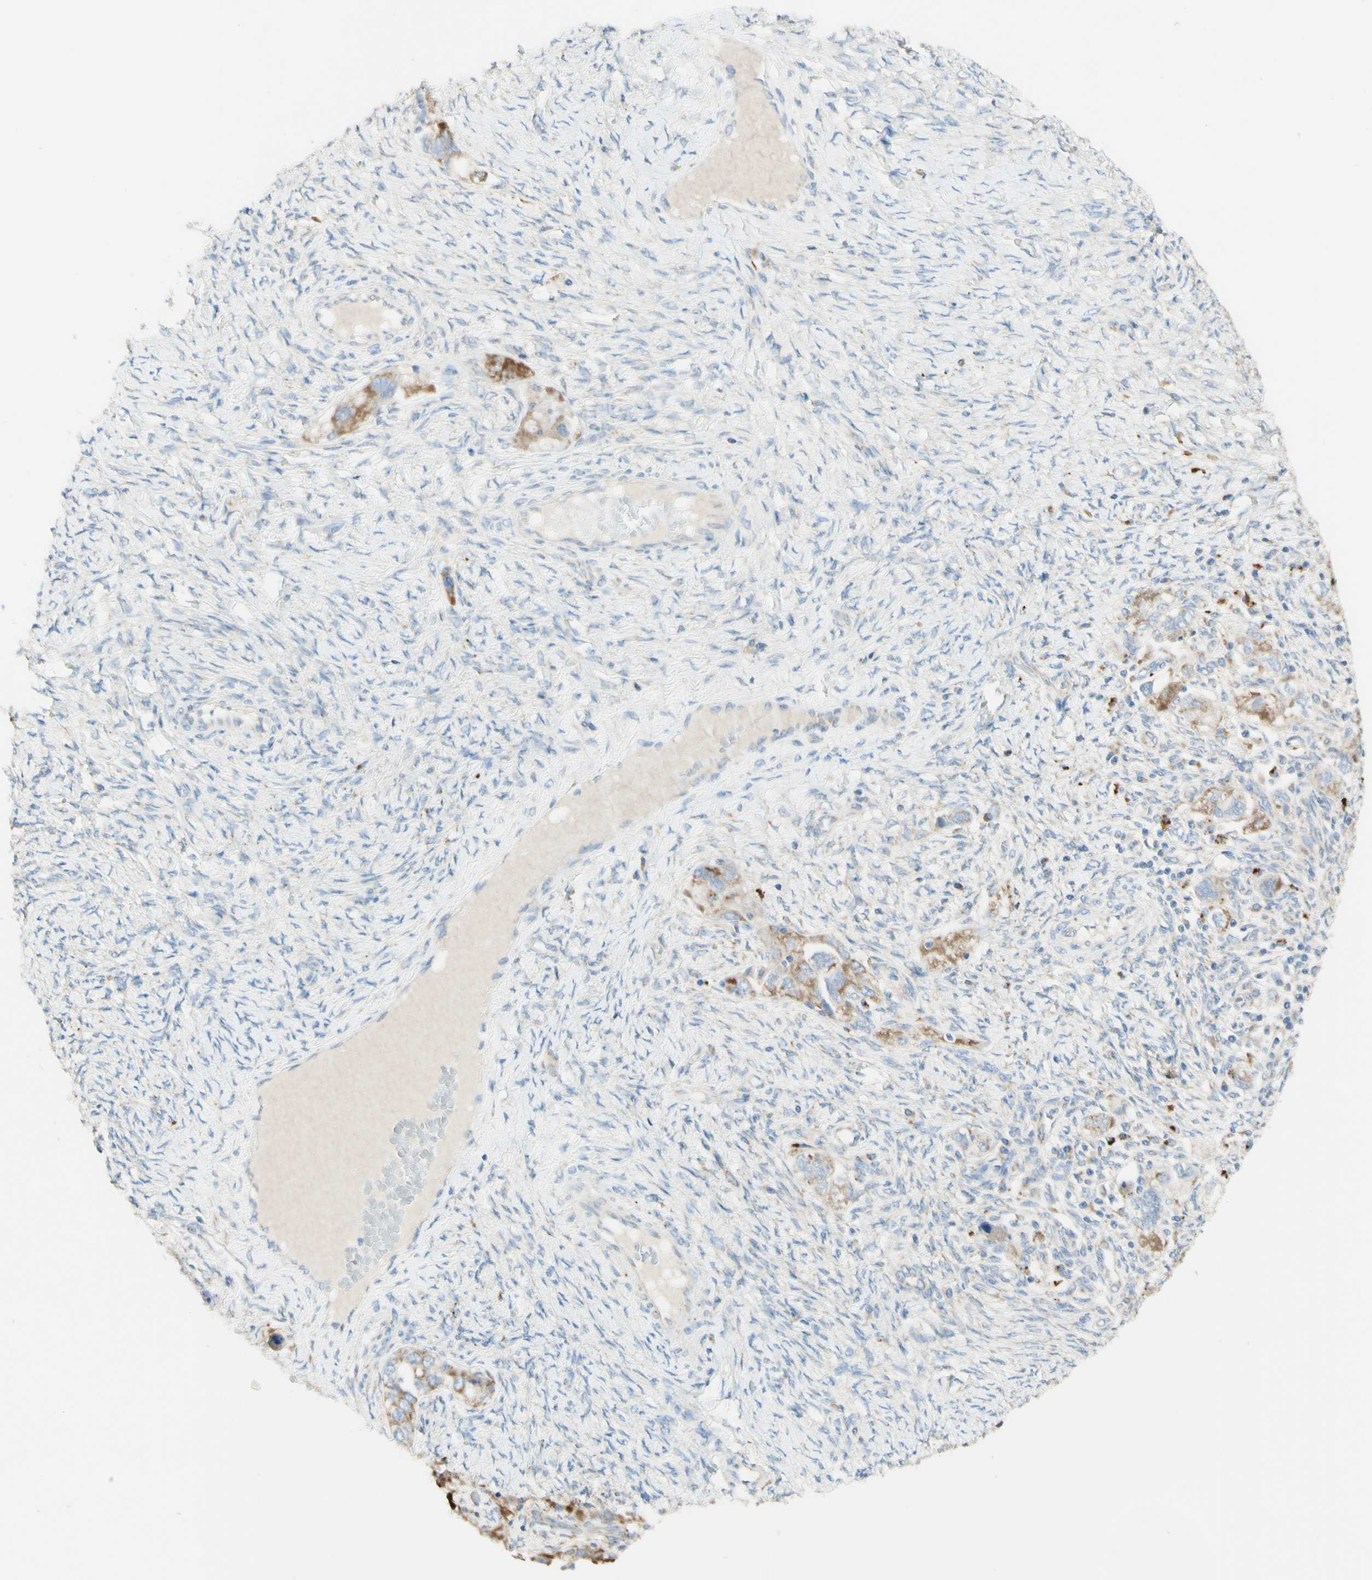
{"staining": {"intensity": "moderate", "quantity": ">75%", "location": "cytoplasmic/membranous"}, "tissue": "ovarian cancer", "cell_type": "Tumor cells", "image_type": "cancer", "snomed": [{"axis": "morphology", "description": "Carcinoma, NOS"}, {"axis": "morphology", "description": "Cystadenocarcinoma, serous, NOS"}, {"axis": "topography", "description": "Ovary"}], "caption": "Human carcinoma (ovarian) stained with a protein marker shows moderate staining in tumor cells.", "gene": "ARMC10", "patient": {"sex": "female", "age": 69}}